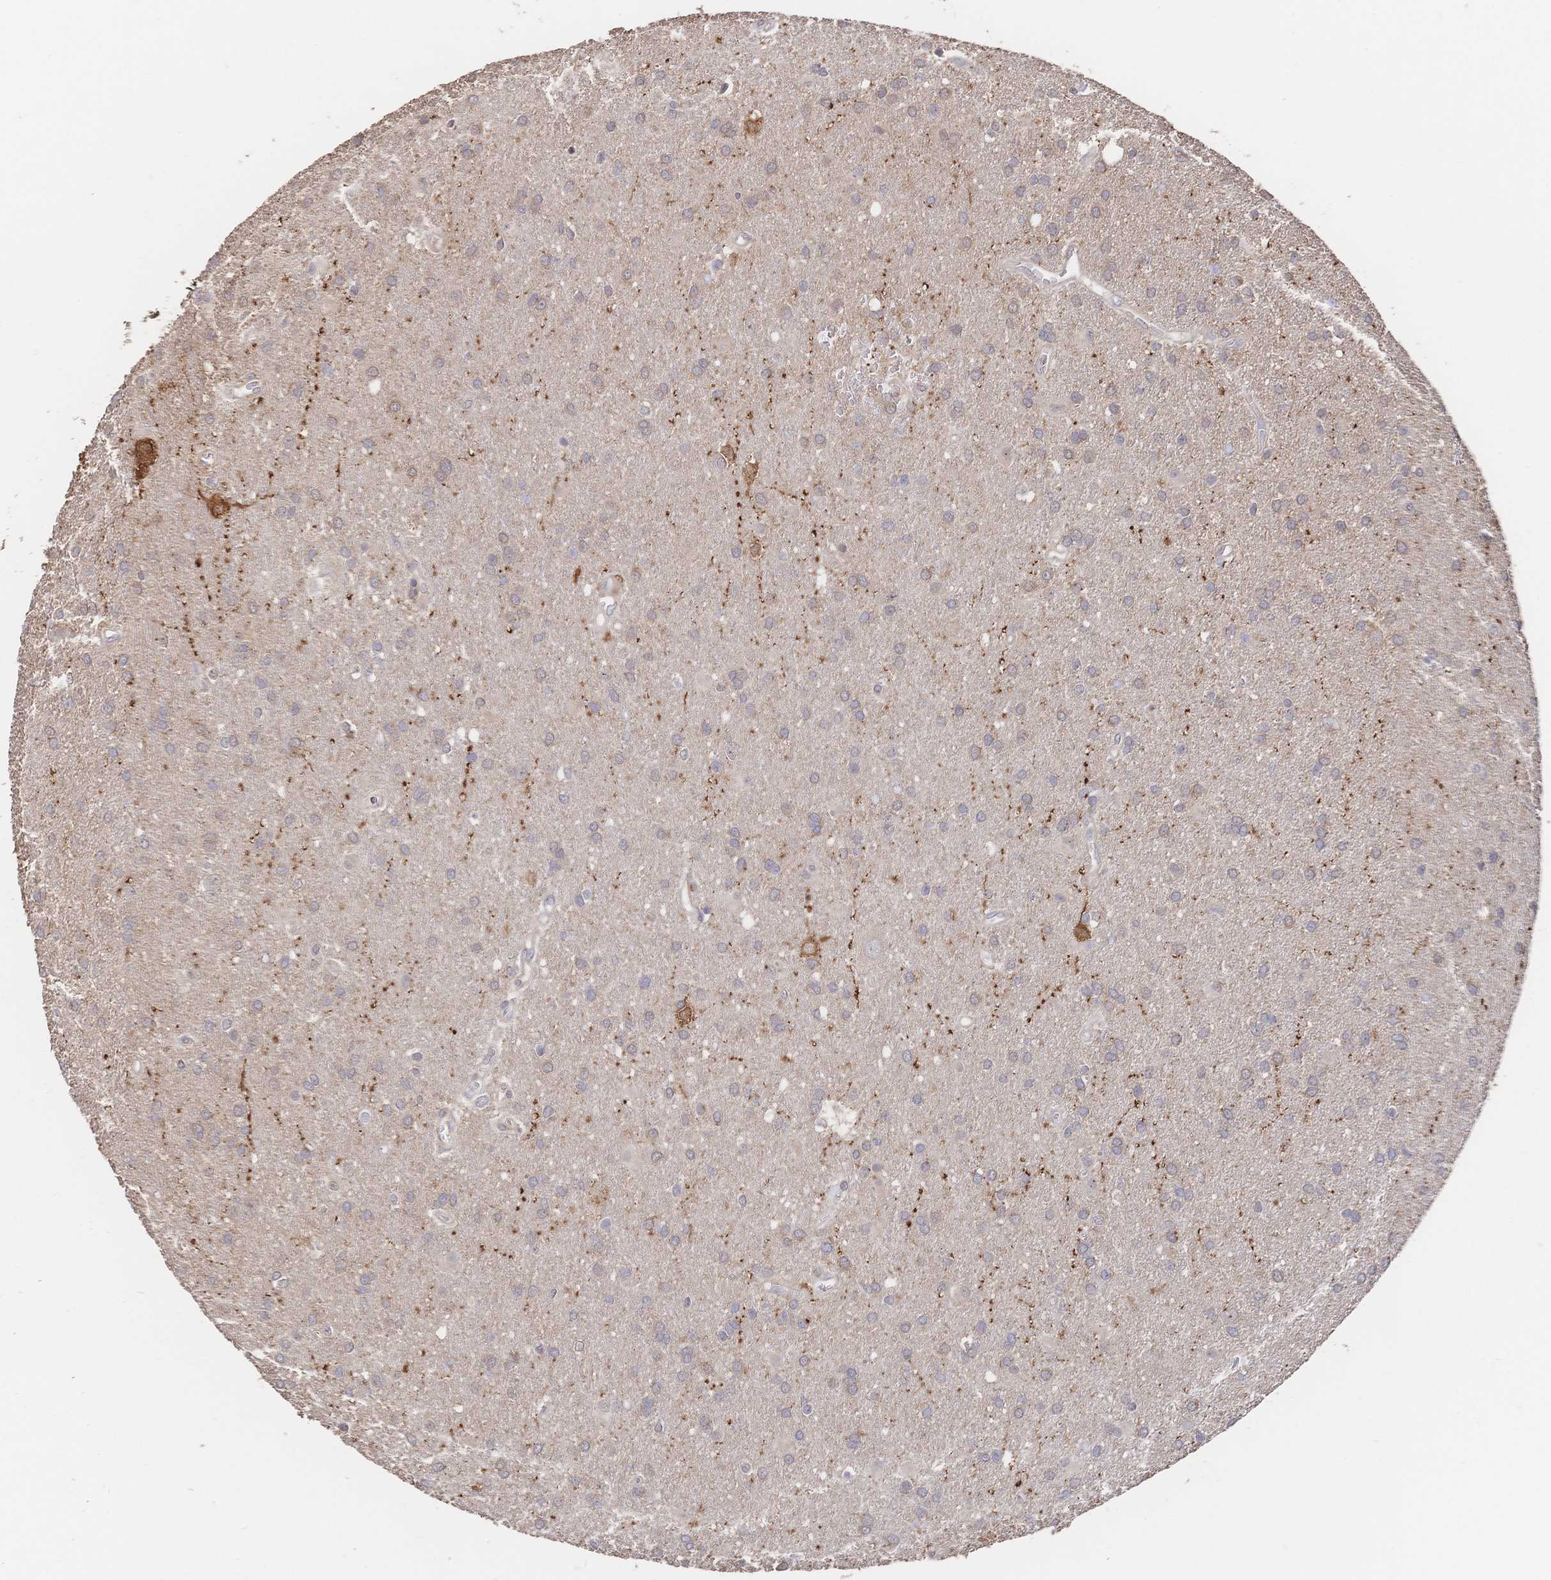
{"staining": {"intensity": "moderate", "quantity": "<25%", "location": "cytoplasmic/membranous"}, "tissue": "glioma", "cell_type": "Tumor cells", "image_type": "cancer", "snomed": [{"axis": "morphology", "description": "Glioma, malignant, Low grade"}, {"axis": "topography", "description": "Brain"}], "caption": "Immunohistochemistry (IHC) micrograph of neoplastic tissue: human glioma stained using IHC shows low levels of moderate protein expression localized specifically in the cytoplasmic/membranous of tumor cells, appearing as a cytoplasmic/membranous brown color.", "gene": "DNAJA4", "patient": {"sex": "male", "age": 66}}